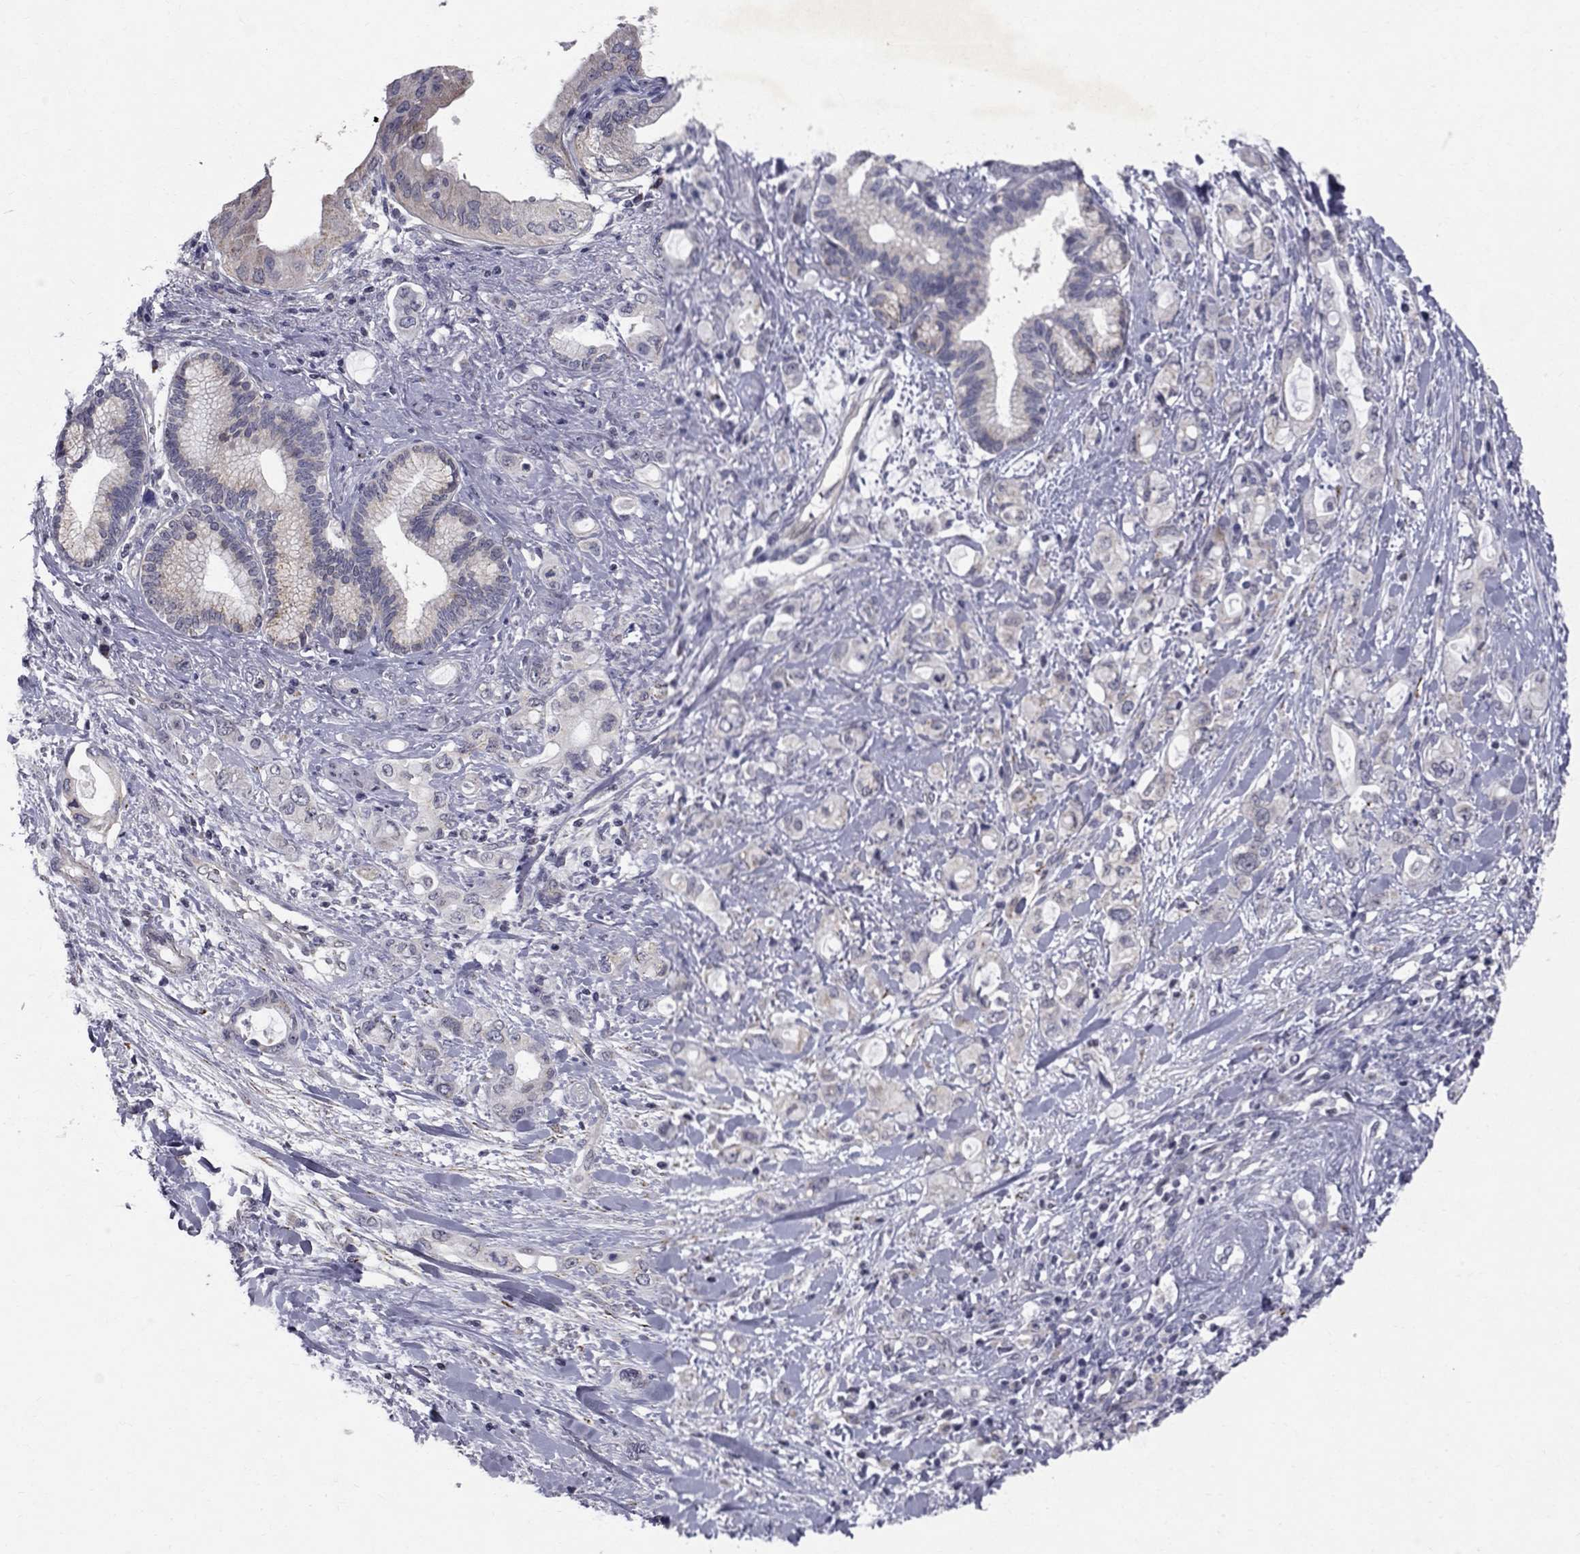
{"staining": {"intensity": "negative", "quantity": "none", "location": "none"}, "tissue": "pancreatic cancer", "cell_type": "Tumor cells", "image_type": "cancer", "snomed": [{"axis": "morphology", "description": "Adenocarcinoma, NOS"}, {"axis": "topography", "description": "Pancreas"}], "caption": "Immunohistochemical staining of human pancreatic adenocarcinoma exhibits no significant positivity in tumor cells. (Immunohistochemistry (ihc), brightfield microscopy, high magnification).", "gene": "CLIC6", "patient": {"sex": "female", "age": 56}}